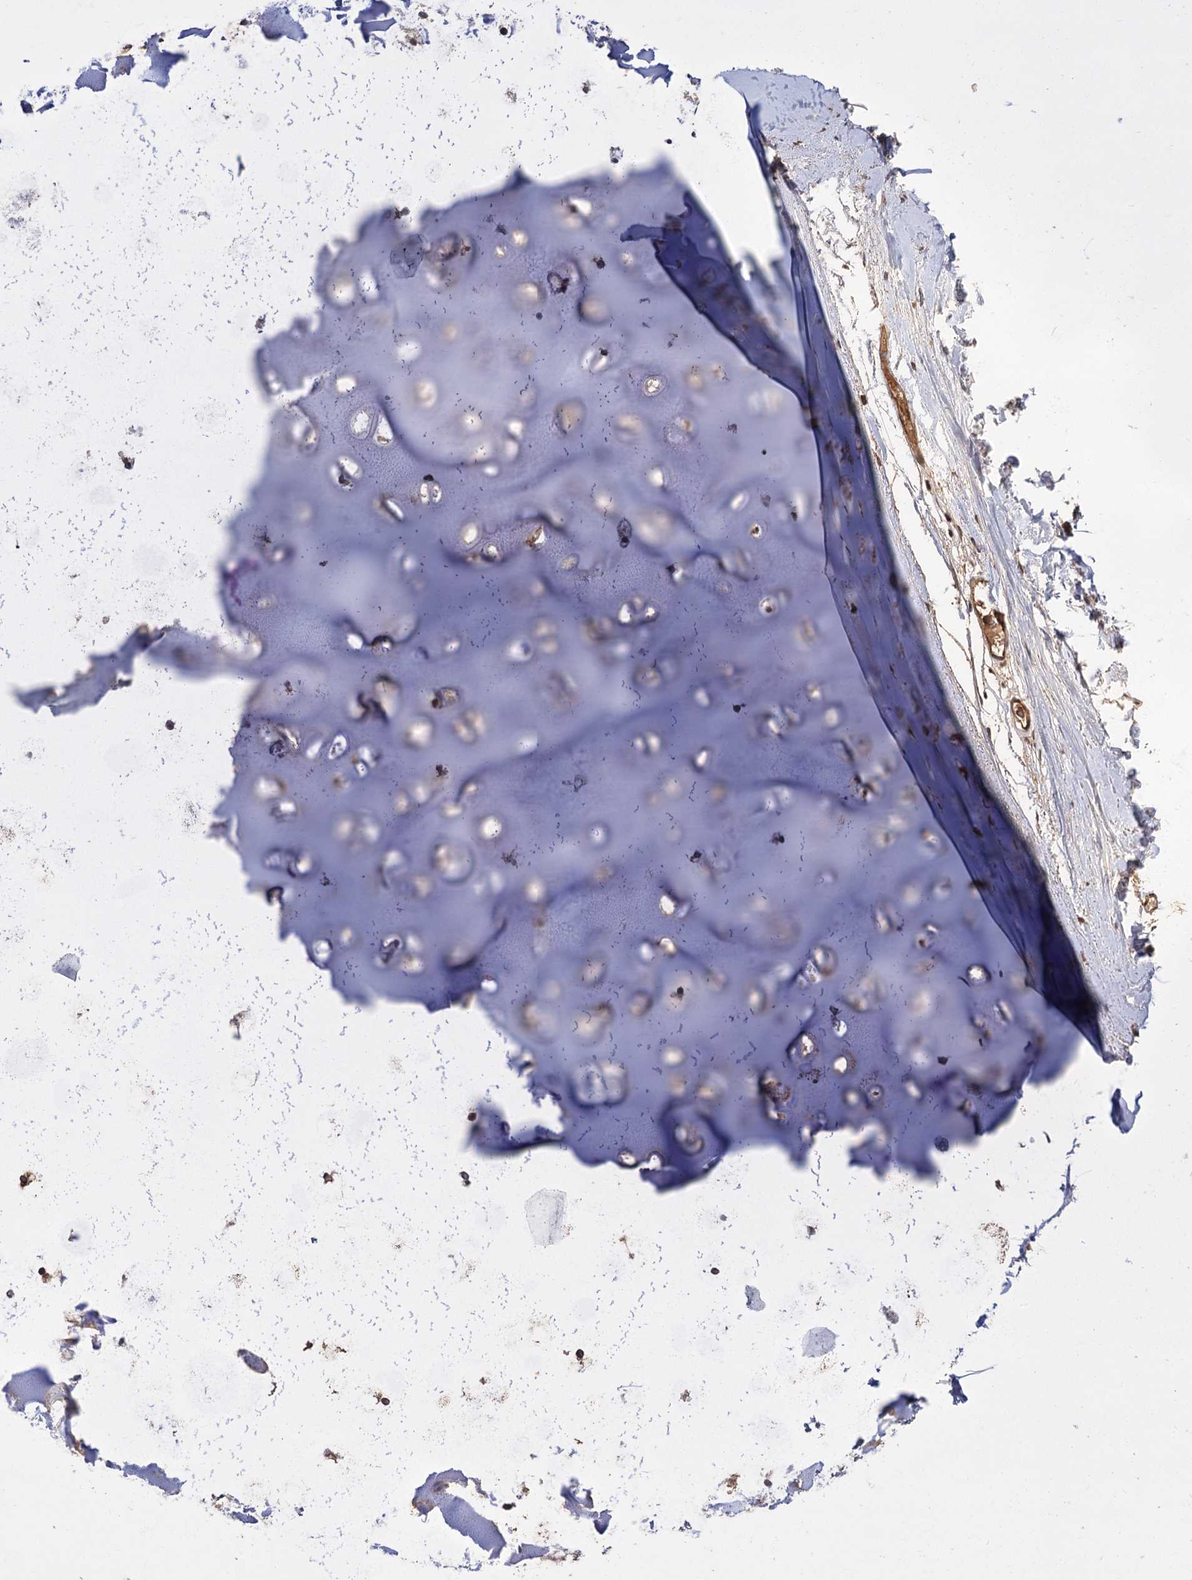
{"staining": {"intensity": "moderate", "quantity": ">75%", "location": "cytoplasmic/membranous,nuclear"}, "tissue": "adipose tissue", "cell_type": "Adipocytes", "image_type": "normal", "snomed": [{"axis": "morphology", "description": "Normal tissue, NOS"}, {"axis": "topography", "description": "Lymph node"}, {"axis": "topography", "description": "Bronchus"}], "caption": "DAB immunohistochemical staining of unremarkable human adipose tissue exhibits moderate cytoplasmic/membranous,nuclear protein staining in about >75% of adipocytes.", "gene": "KANSL2", "patient": {"sex": "male", "age": 63}}